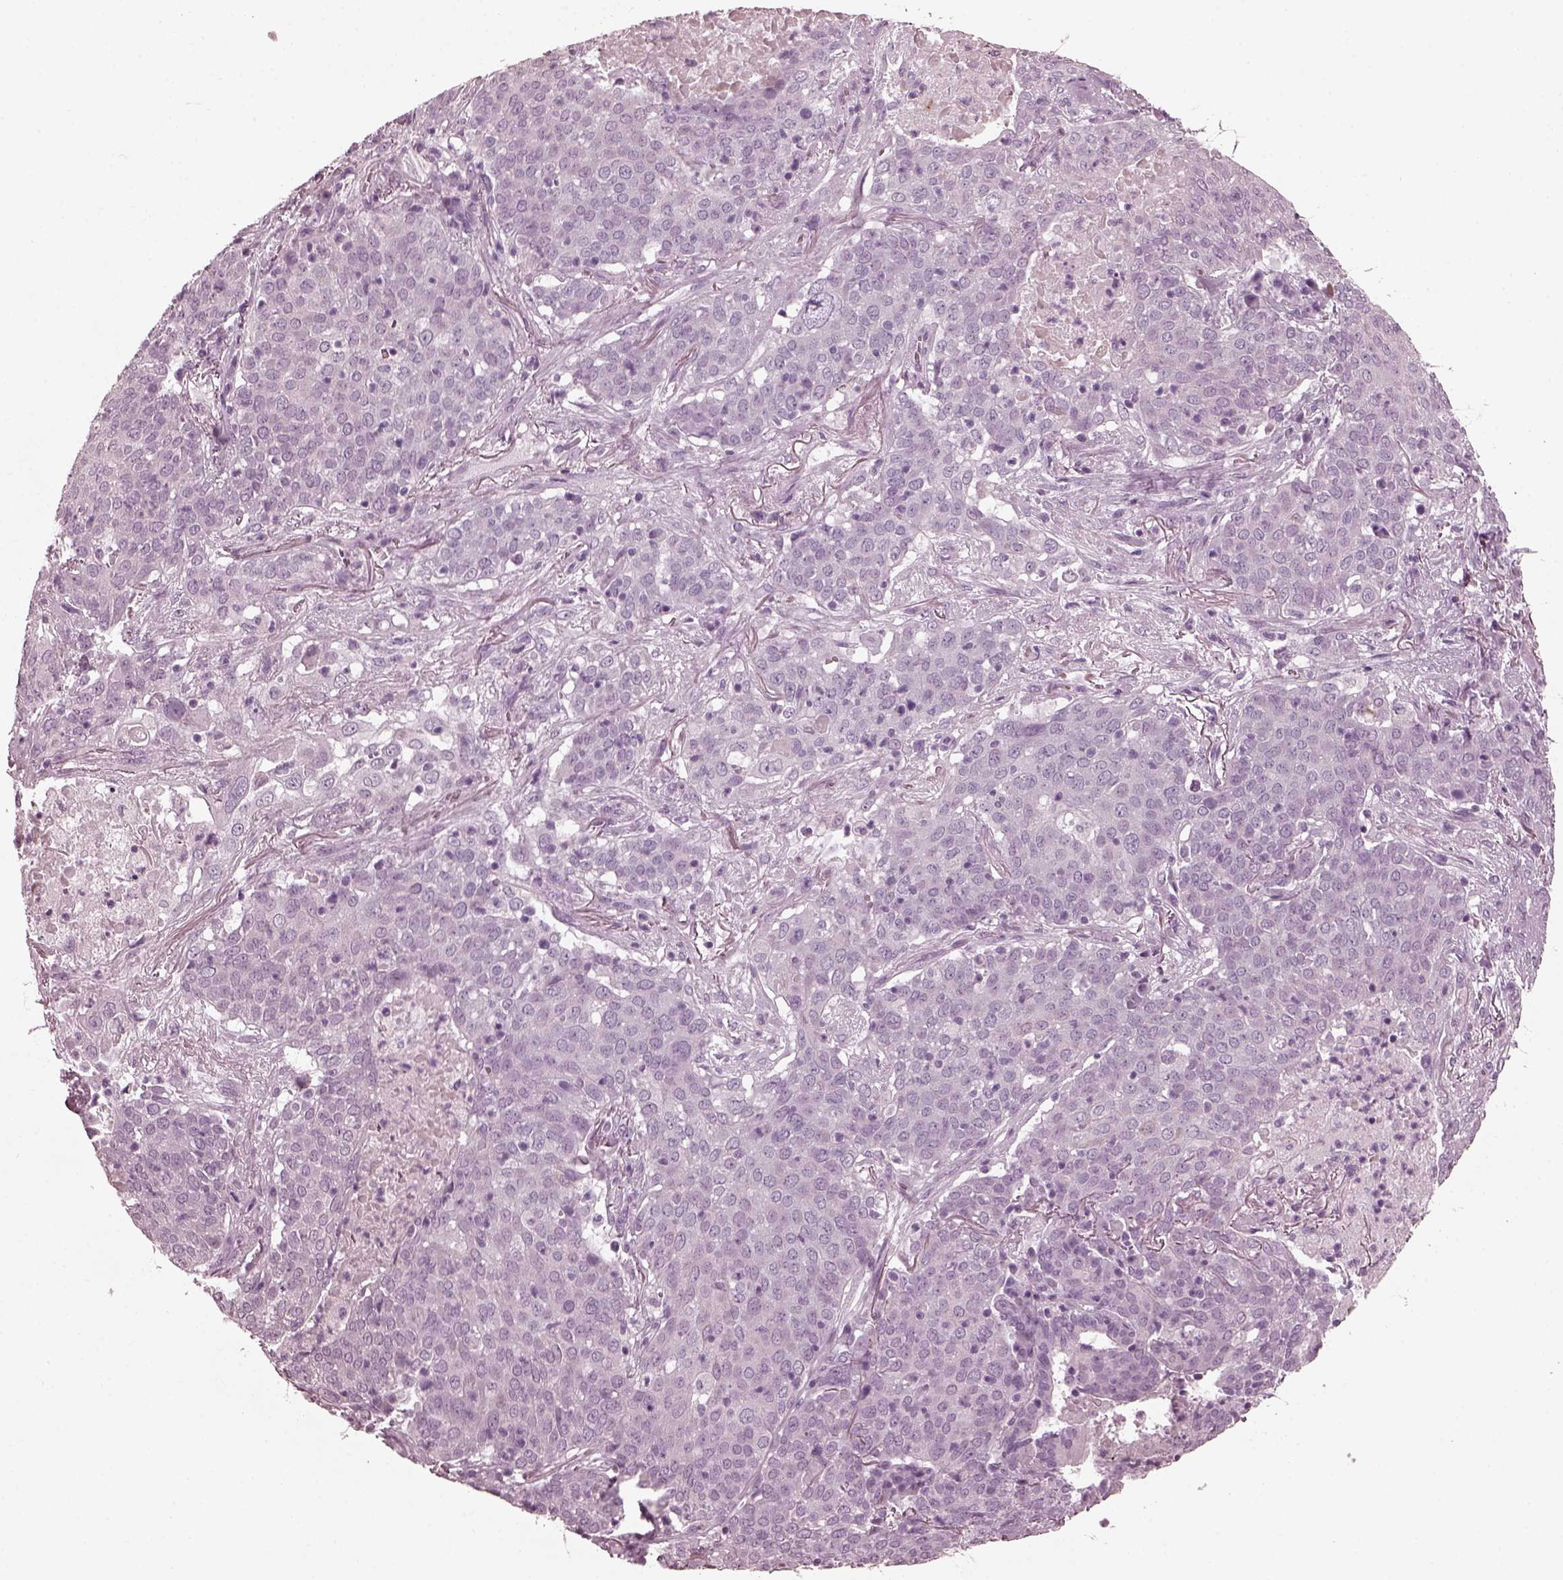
{"staining": {"intensity": "negative", "quantity": "none", "location": "none"}, "tissue": "lung cancer", "cell_type": "Tumor cells", "image_type": "cancer", "snomed": [{"axis": "morphology", "description": "Squamous cell carcinoma, NOS"}, {"axis": "topography", "description": "Lung"}], "caption": "Immunohistochemical staining of human squamous cell carcinoma (lung) reveals no significant expression in tumor cells.", "gene": "GRM6", "patient": {"sex": "male", "age": 82}}